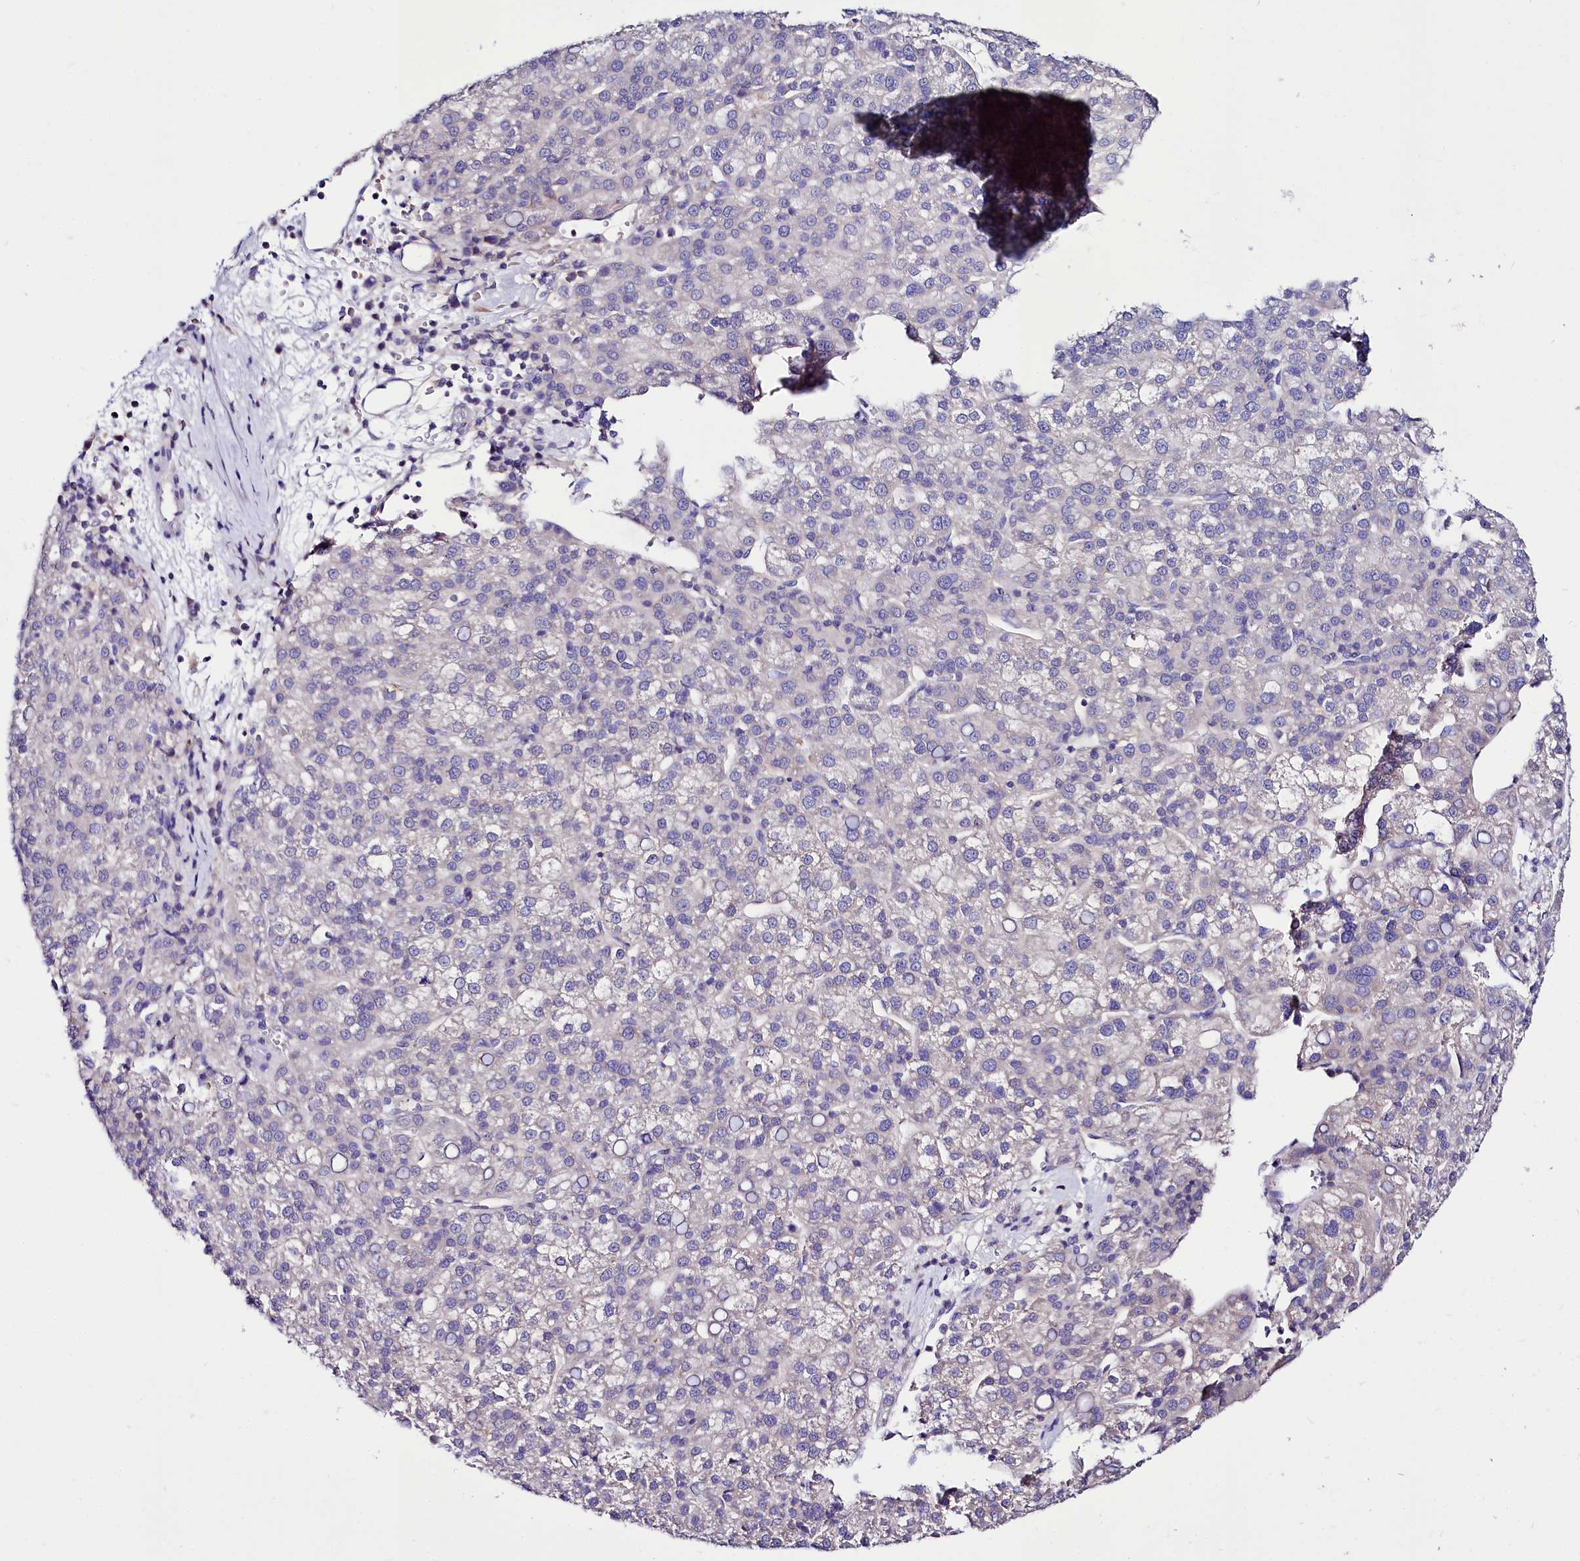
{"staining": {"intensity": "negative", "quantity": "none", "location": "none"}, "tissue": "liver cancer", "cell_type": "Tumor cells", "image_type": "cancer", "snomed": [{"axis": "morphology", "description": "Carcinoma, Hepatocellular, NOS"}, {"axis": "topography", "description": "Liver"}], "caption": "Immunohistochemistry of human liver cancer (hepatocellular carcinoma) reveals no staining in tumor cells.", "gene": "ABHD5", "patient": {"sex": "female", "age": 58}}